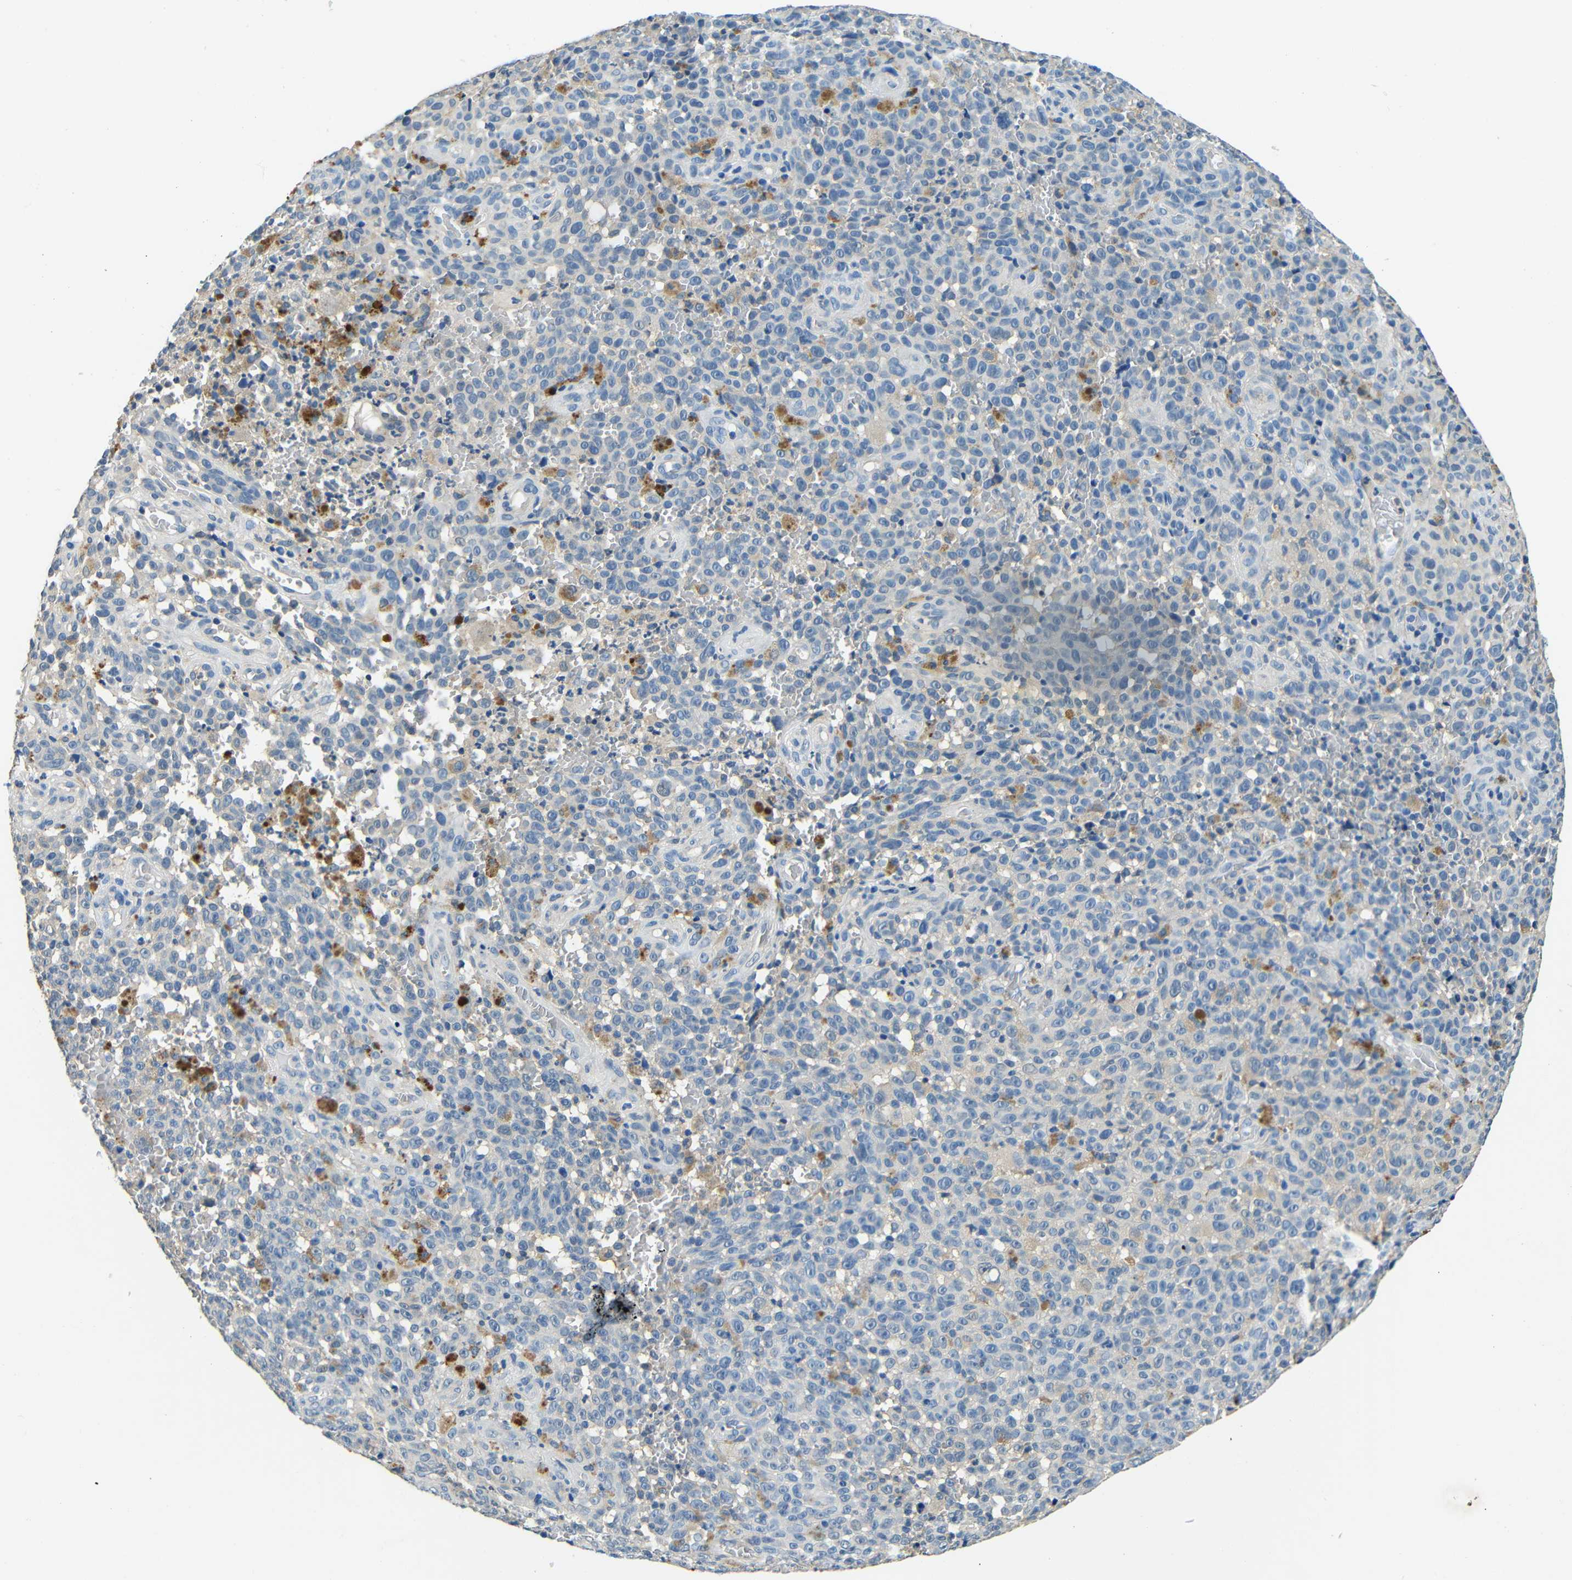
{"staining": {"intensity": "negative", "quantity": "none", "location": "none"}, "tissue": "melanoma", "cell_type": "Tumor cells", "image_type": "cancer", "snomed": [{"axis": "morphology", "description": "Malignant melanoma, NOS"}, {"axis": "topography", "description": "Skin"}], "caption": "IHC photomicrograph of neoplastic tissue: melanoma stained with DAB shows no significant protein positivity in tumor cells. (Stains: DAB (3,3'-diaminobenzidine) IHC with hematoxylin counter stain, Microscopy: brightfield microscopy at high magnification).", "gene": "ADAP1", "patient": {"sex": "female", "age": 82}}